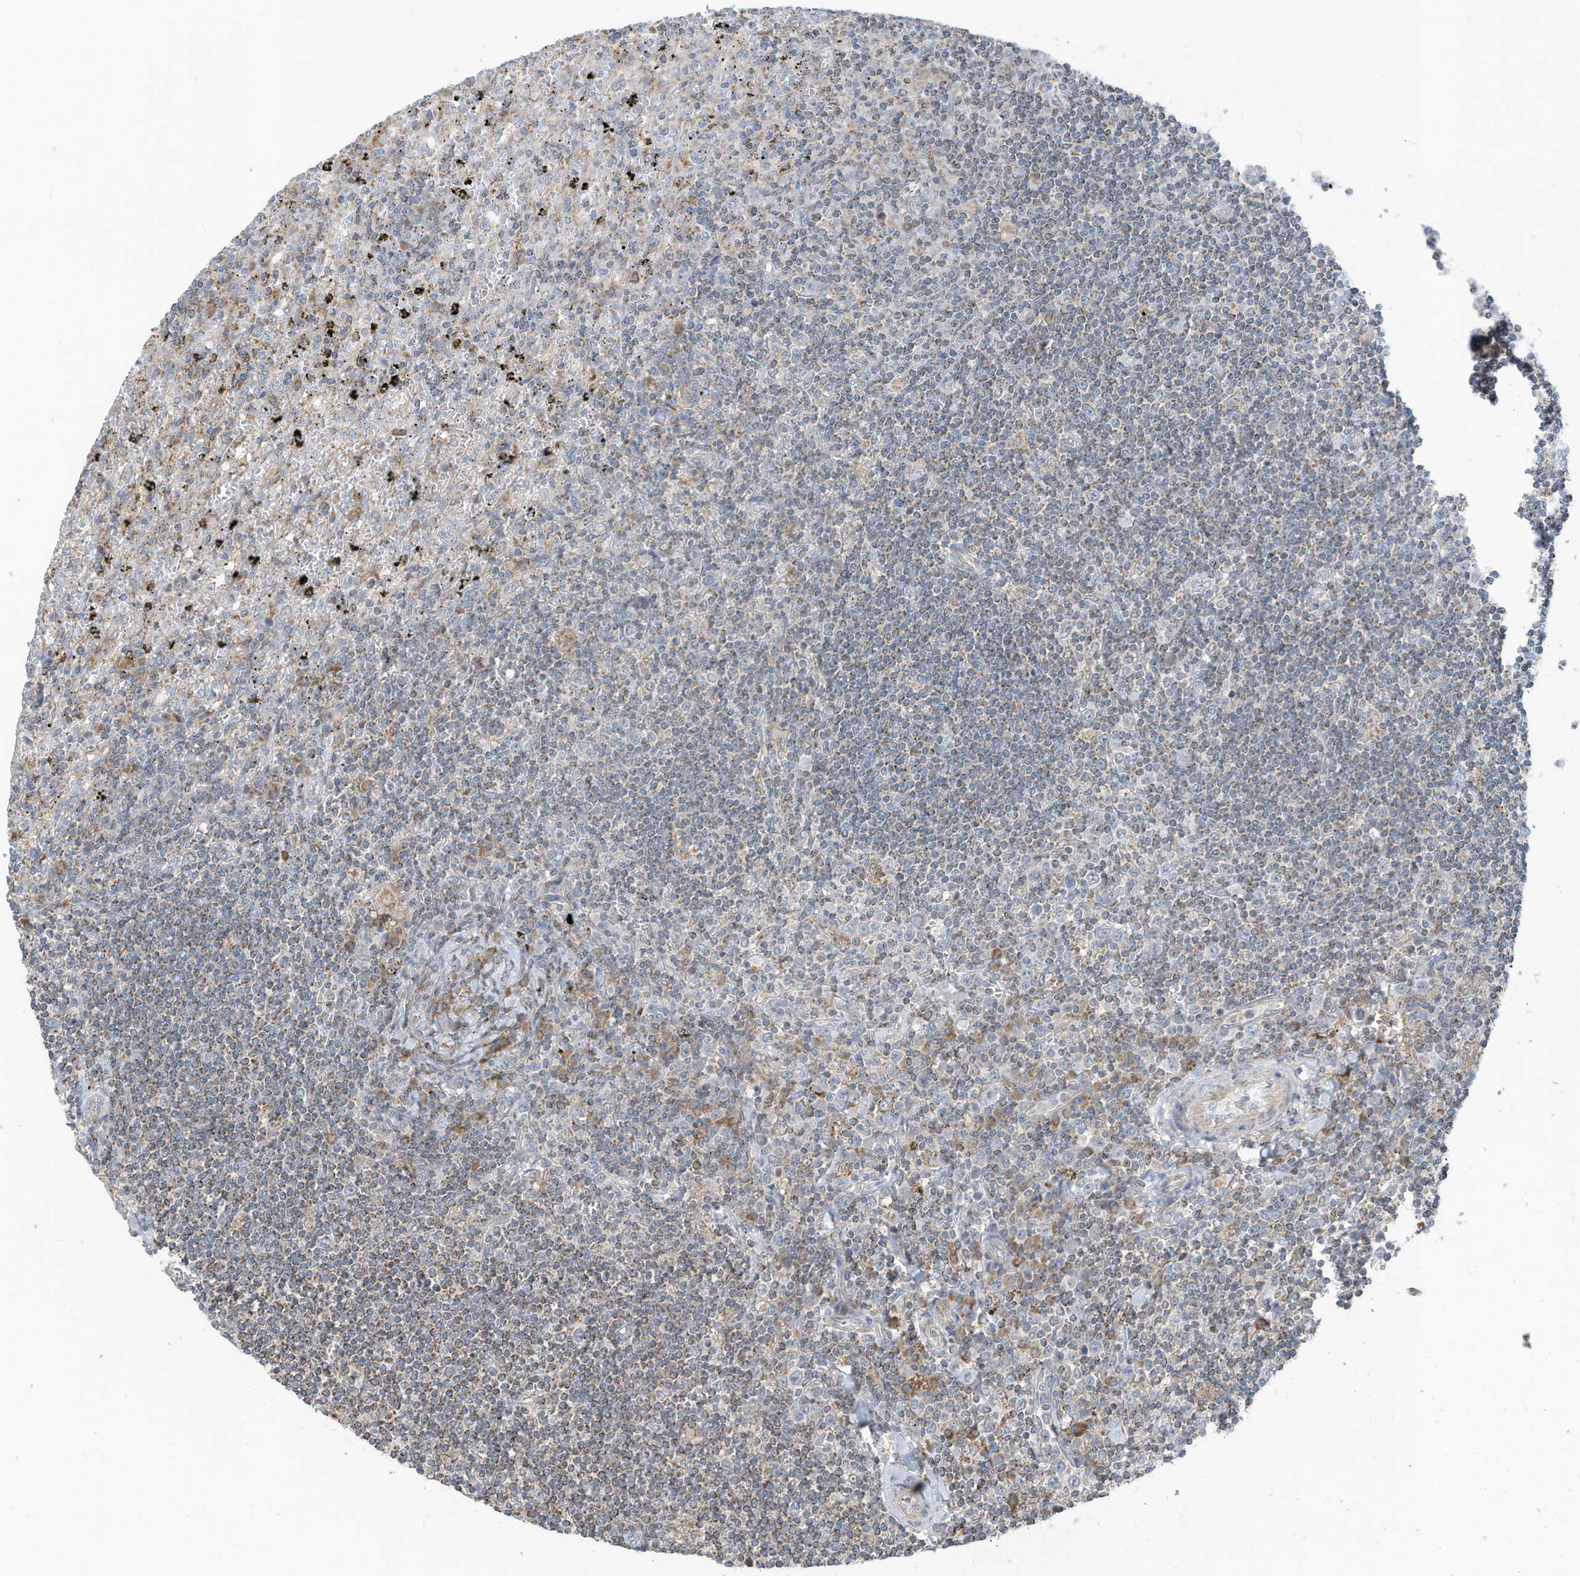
{"staining": {"intensity": "weak", "quantity": "25%-75%", "location": "cytoplasmic/membranous"}, "tissue": "lymphoma", "cell_type": "Tumor cells", "image_type": "cancer", "snomed": [{"axis": "morphology", "description": "Malignant lymphoma, non-Hodgkin's type, Low grade"}, {"axis": "topography", "description": "Spleen"}], "caption": "Human malignant lymphoma, non-Hodgkin's type (low-grade) stained with a protein marker displays weak staining in tumor cells.", "gene": "GTPBP2", "patient": {"sex": "male", "age": 76}}